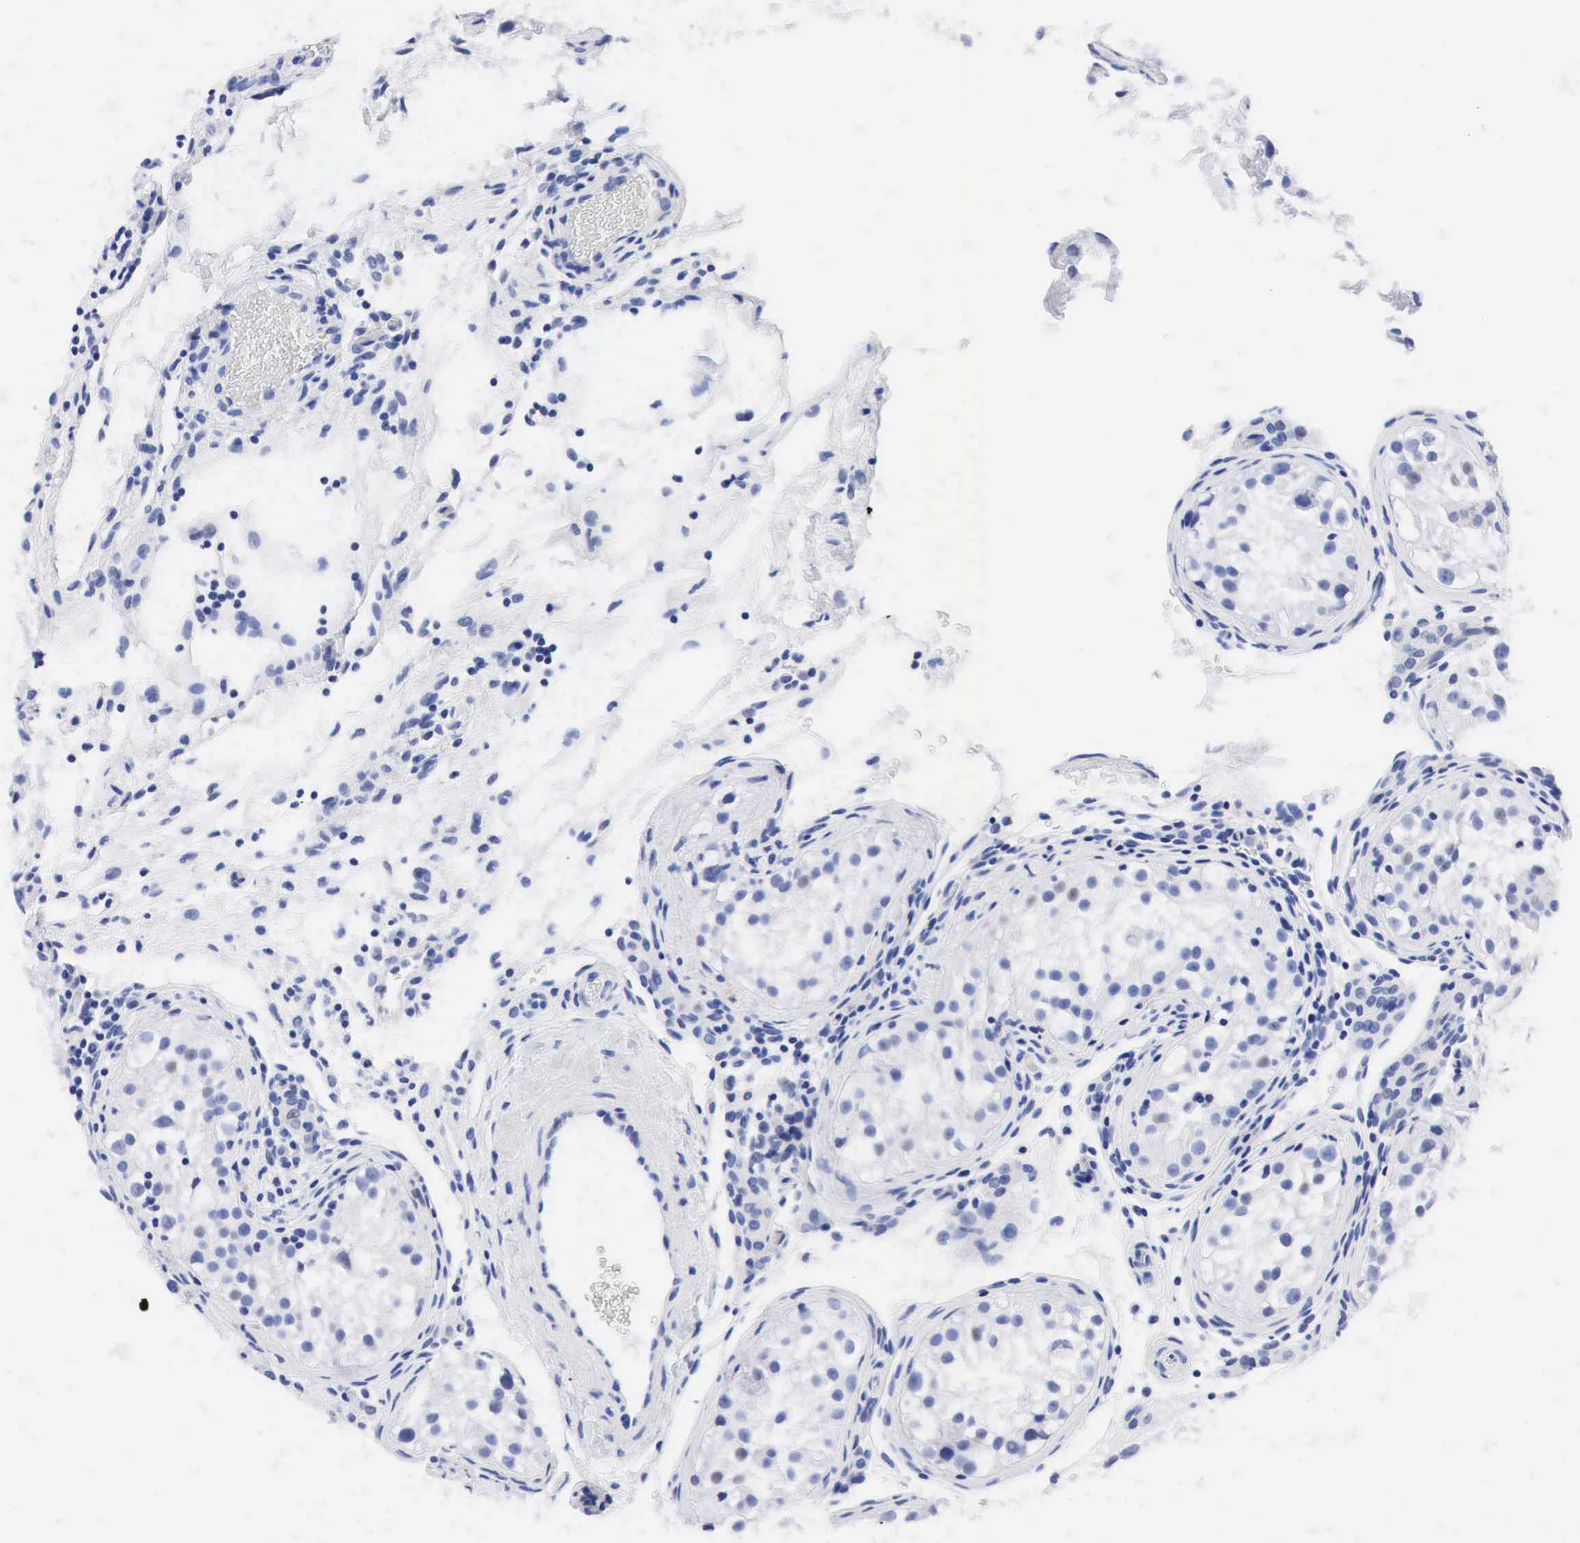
{"staining": {"intensity": "negative", "quantity": "none", "location": "none"}, "tissue": "testis", "cell_type": "Cells in seminiferous ducts", "image_type": "normal", "snomed": [{"axis": "morphology", "description": "Normal tissue, NOS"}, {"axis": "topography", "description": "Testis"}], "caption": "The immunohistochemistry (IHC) micrograph has no significant expression in cells in seminiferous ducts of testis.", "gene": "PTH", "patient": {"sex": "male", "age": 24}}